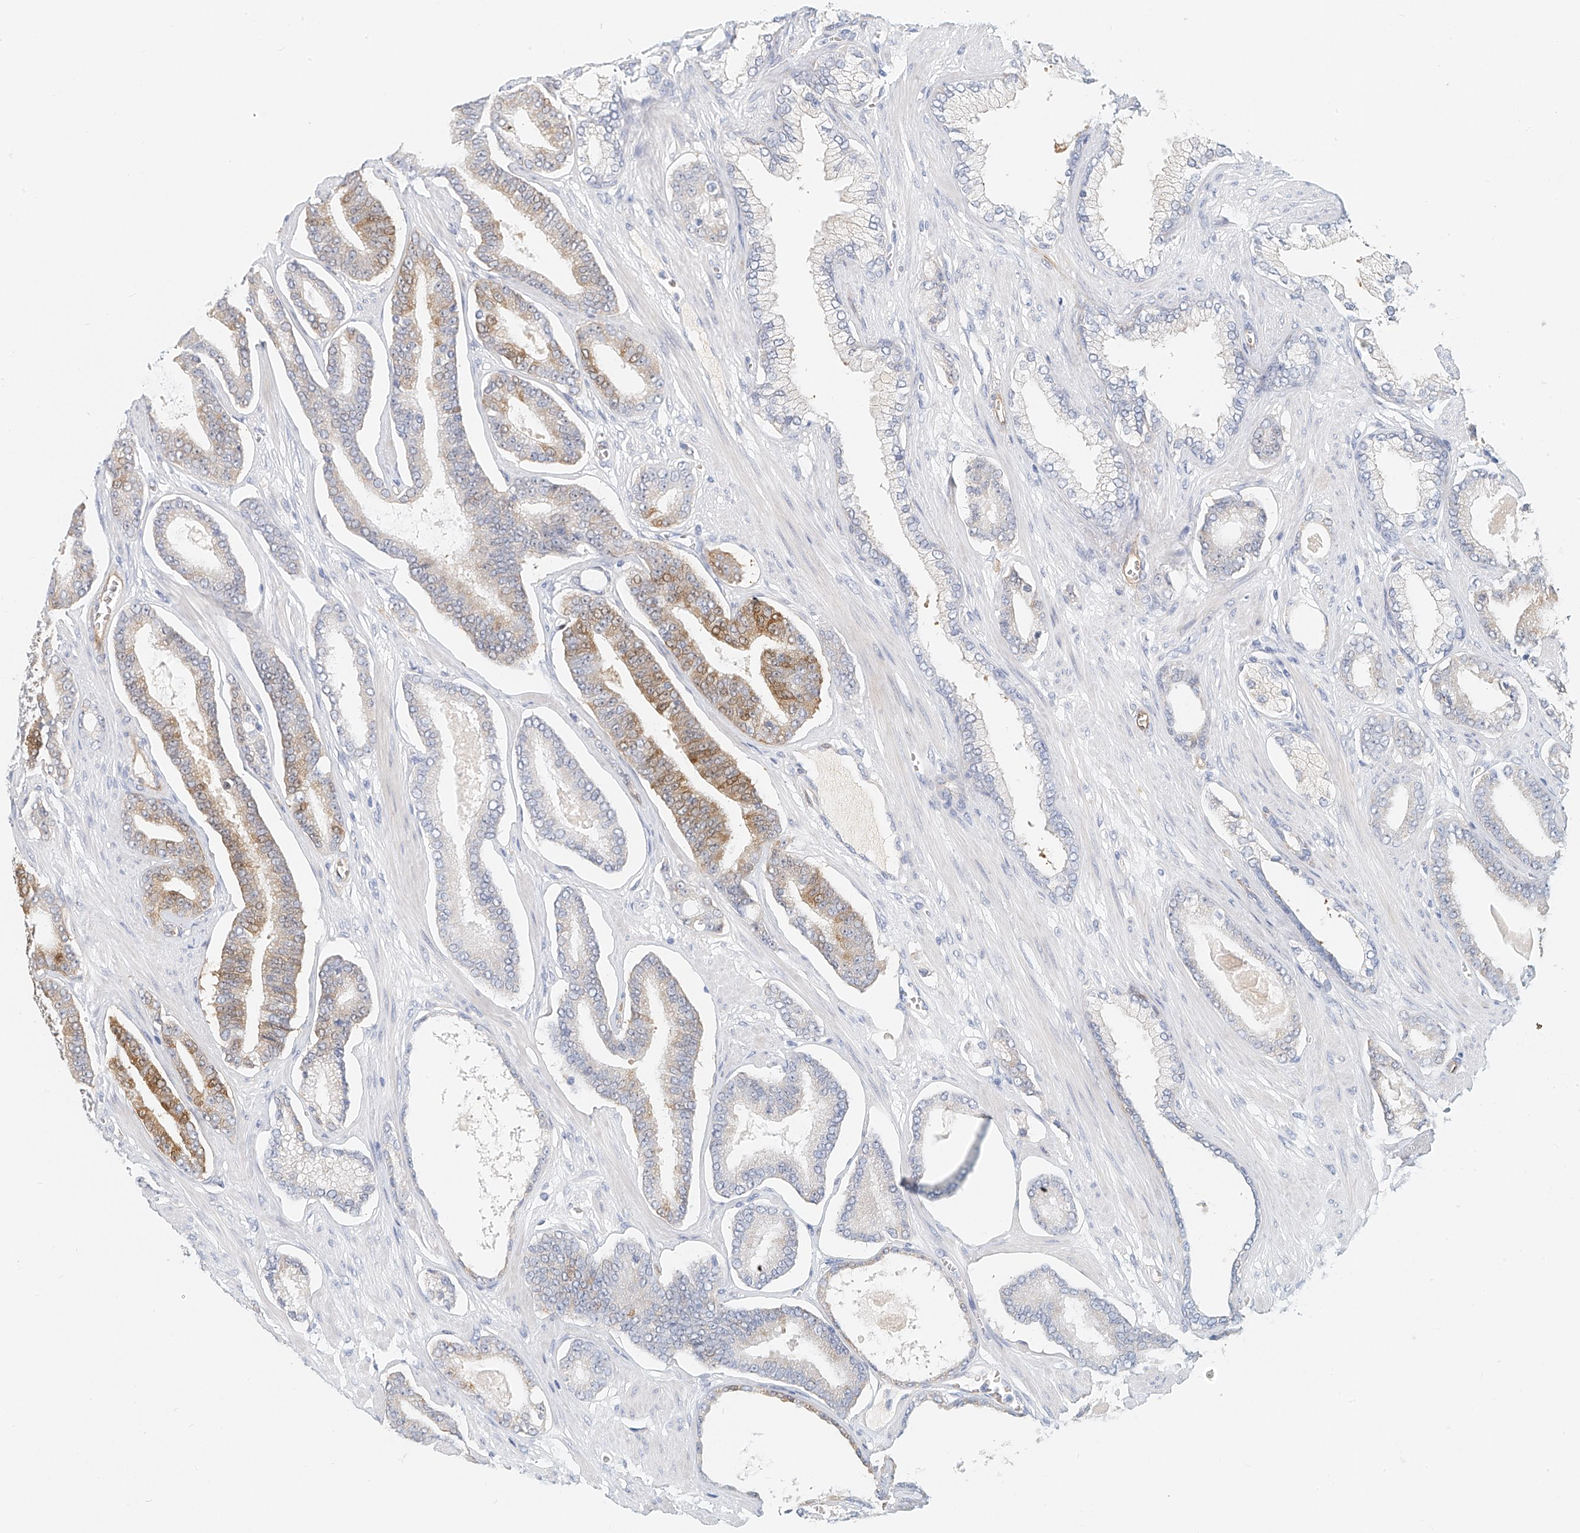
{"staining": {"intensity": "moderate", "quantity": "<25%", "location": "cytoplasmic/membranous"}, "tissue": "prostate cancer", "cell_type": "Tumor cells", "image_type": "cancer", "snomed": [{"axis": "morphology", "description": "Adenocarcinoma, Low grade"}, {"axis": "topography", "description": "Prostate"}], "caption": "Prostate cancer (adenocarcinoma (low-grade)) stained with IHC demonstrates moderate cytoplasmic/membranous positivity in approximately <25% of tumor cells.", "gene": "ARHGAP28", "patient": {"sex": "male", "age": 70}}